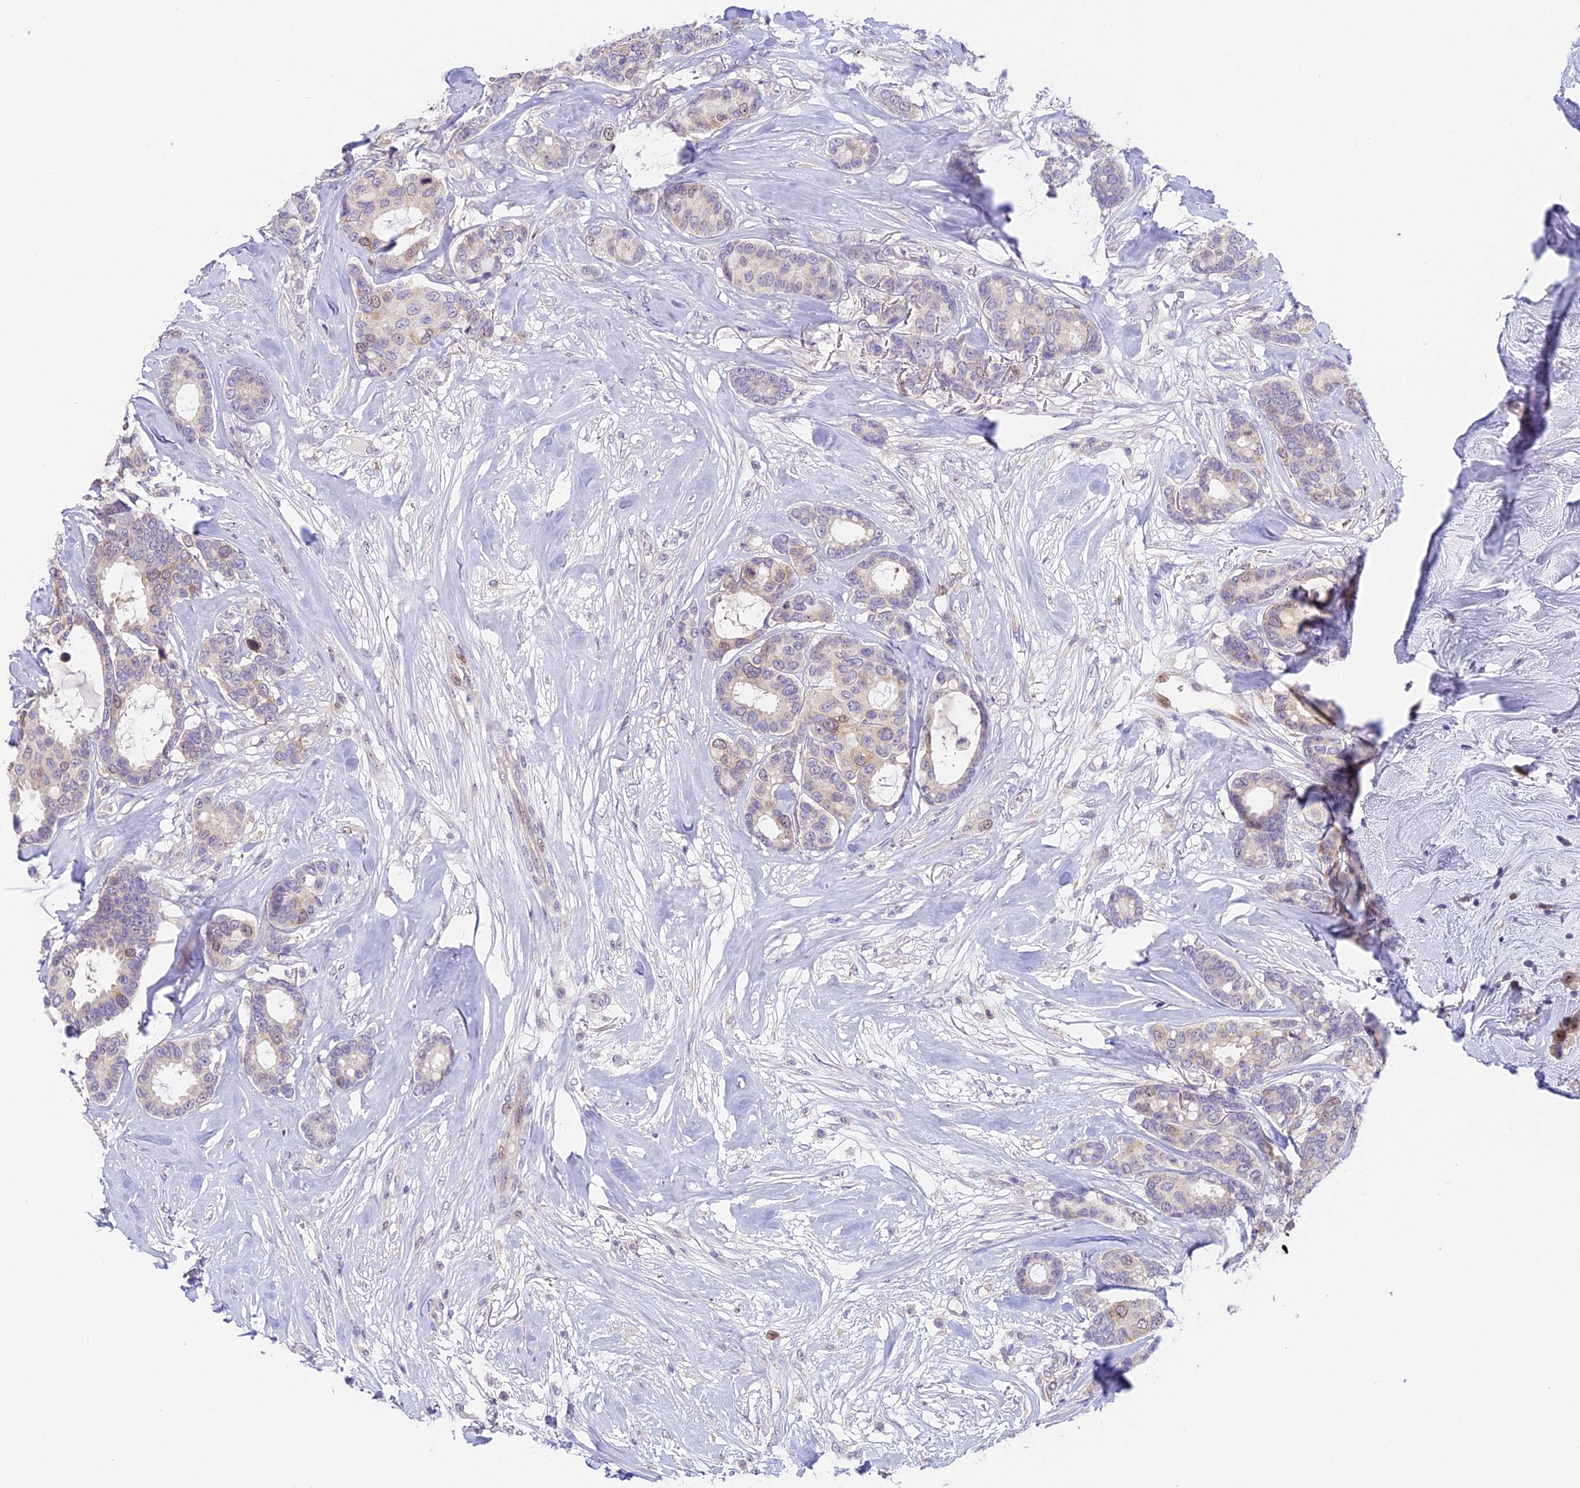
{"staining": {"intensity": "weak", "quantity": "<25%", "location": "nuclear"}, "tissue": "breast cancer", "cell_type": "Tumor cells", "image_type": "cancer", "snomed": [{"axis": "morphology", "description": "Duct carcinoma"}, {"axis": "topography", "description": "Breast"}], "caption": "Tumor cells are negative for protein expression in human intraductal carcinoma (breast). The staining was performed using DAB (3,3'-diaminobenzidine) to visualize the protein expression in brown, while the nuclei were stained in blue with hematoxylin (Magnification: 20x).", "gene": "RAD51", "patient": {"sex": "female", "age": 87}}